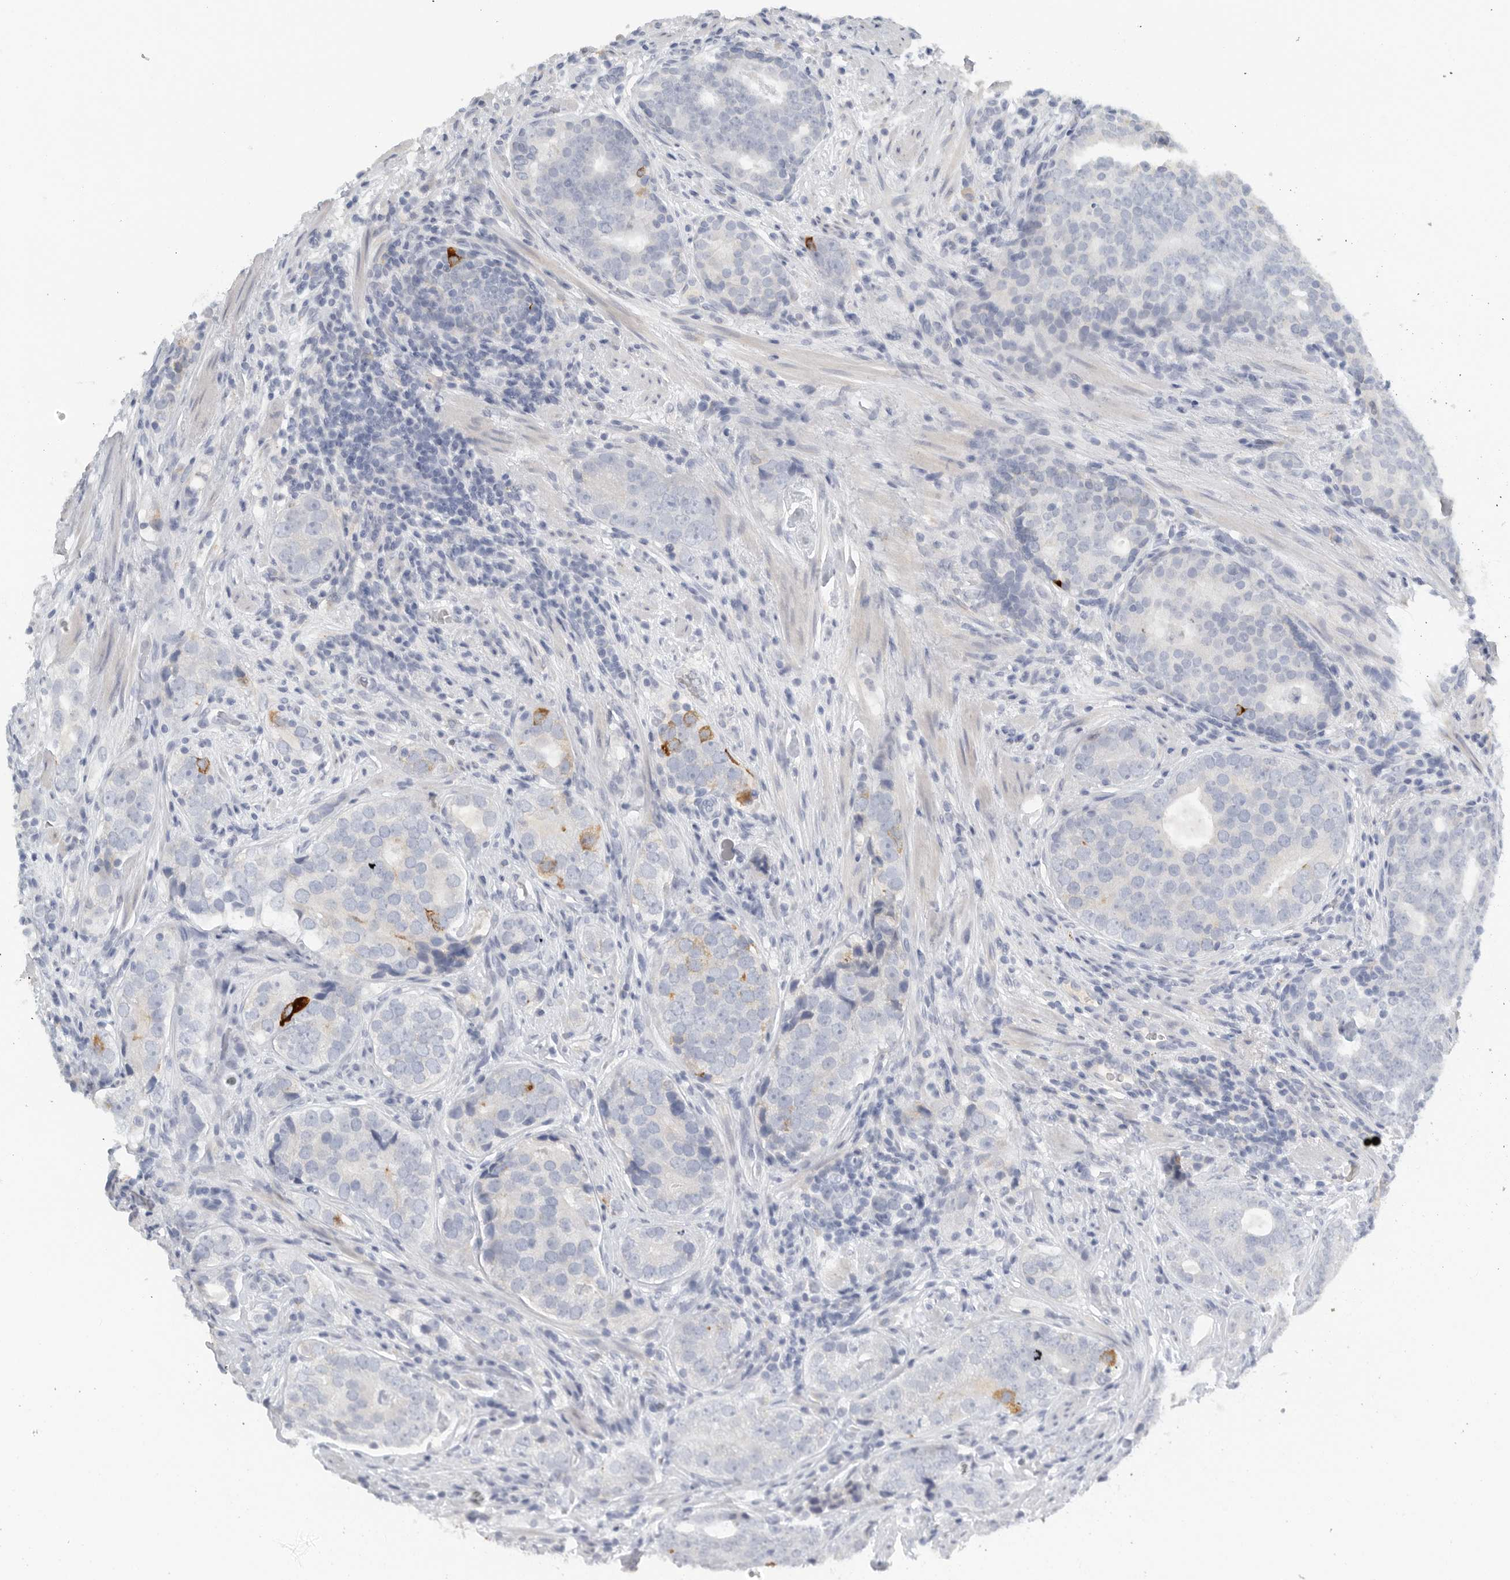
{"staining": {"intensity": "strong", "quantity": "<25%", "location": "cytoplasmic/membranous"}, "tissue": "prostate cancer", "cell_type": "Tumor cells", "image_type": "cancer", "snomed": [{"axis": "morphology", "description": "Adenocarcinoma, High grade"}, {"axis": "topography", "description": "Prostate"}], "caption": "IHC of human prostate high-grade adenocarcinoma demonstrates medium levels of strong cytoplasmic/membranous staining in about <25% of tumor cells.", "gene": "PAM", "patient": {"sex": "male", "age": 56}}